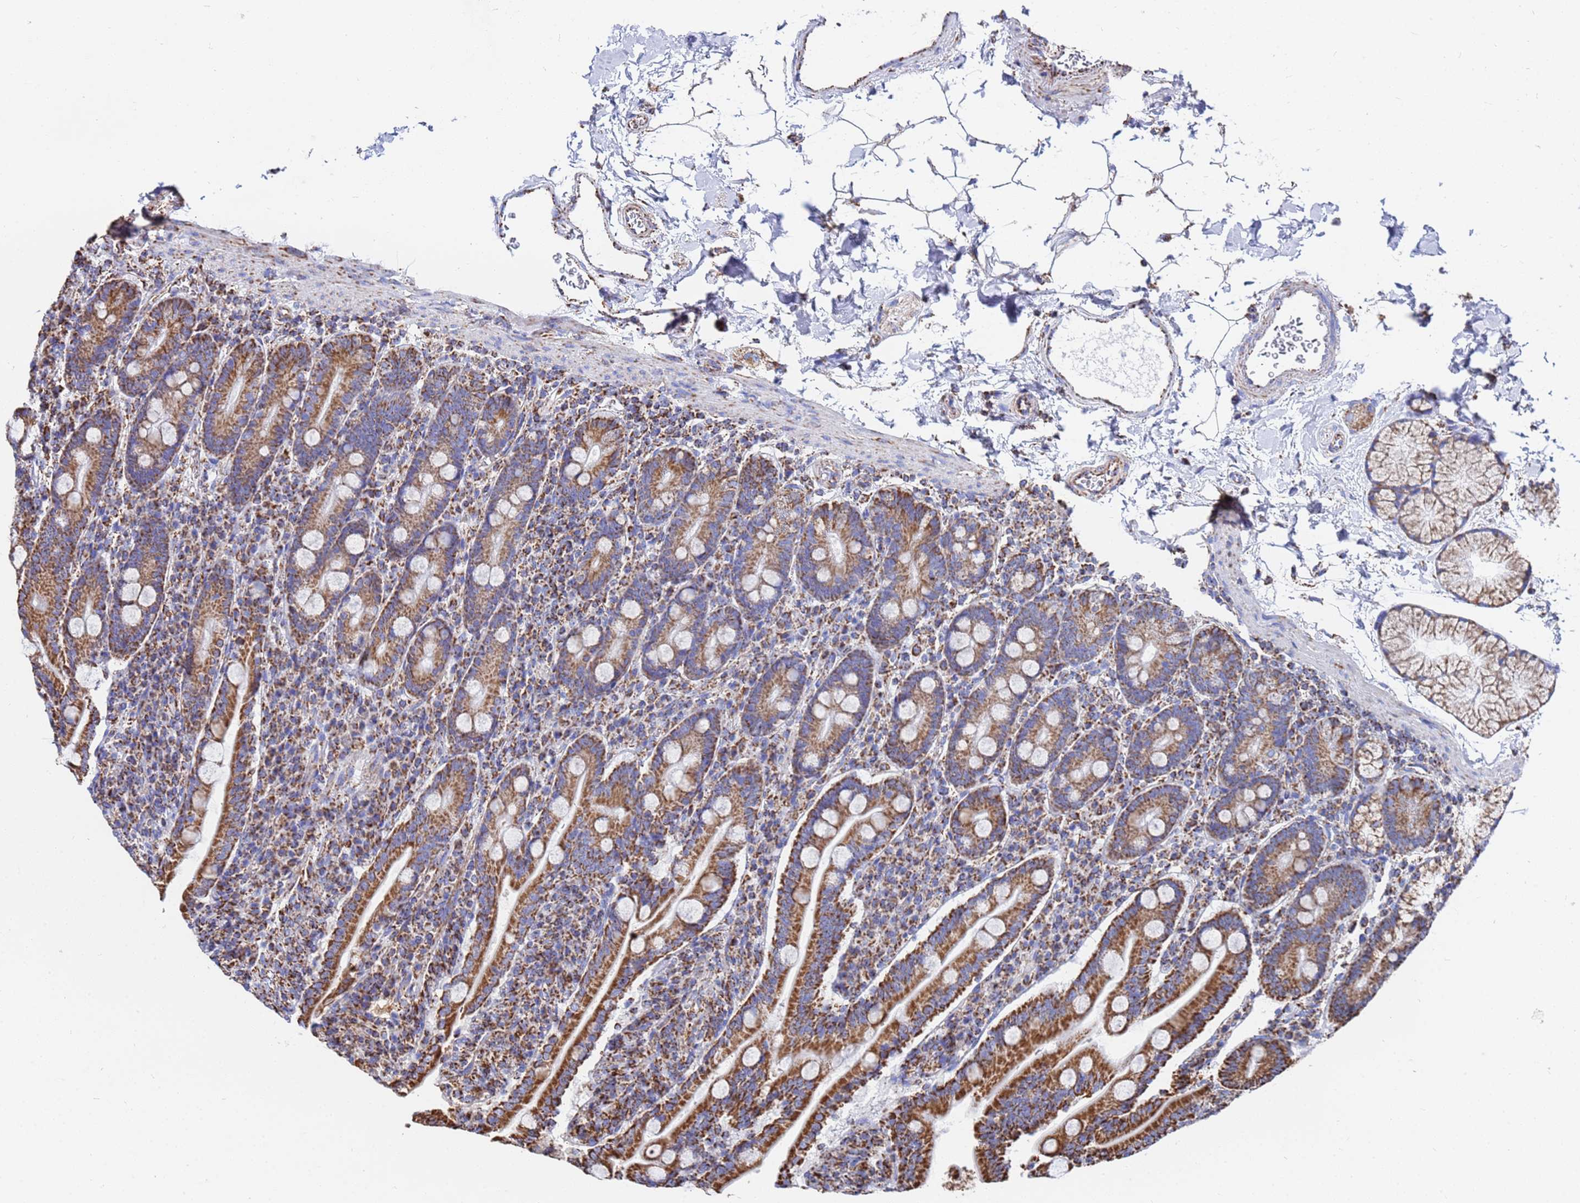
{"staining": {"intensity": "strong", "quantity": ">75%", "location": "cytoplasmic/membranous"}, "tissue": "duodenum", "cell_type": "Glandular cells", "image_type": "normal", "snomed": [{"axis": "morphology", "description": "Normal tissue, NOS"}, {"axis": "topography", "description": "Duodenum"}], "caption": "Immunohistochemical staining of benign human duodenum demonstrates strong cytoplasmic/membranous protein expression in about >75% of glandular cells. The staining was performed using DAB (3,3'-diaminobenzidine) to visualize the protein expression in brown, while the nuclei were stained in blue with hematoxylin (Magnification: 20x).", "gene": "GLUD1", "patient": {"sex": "male", "age": 35}}